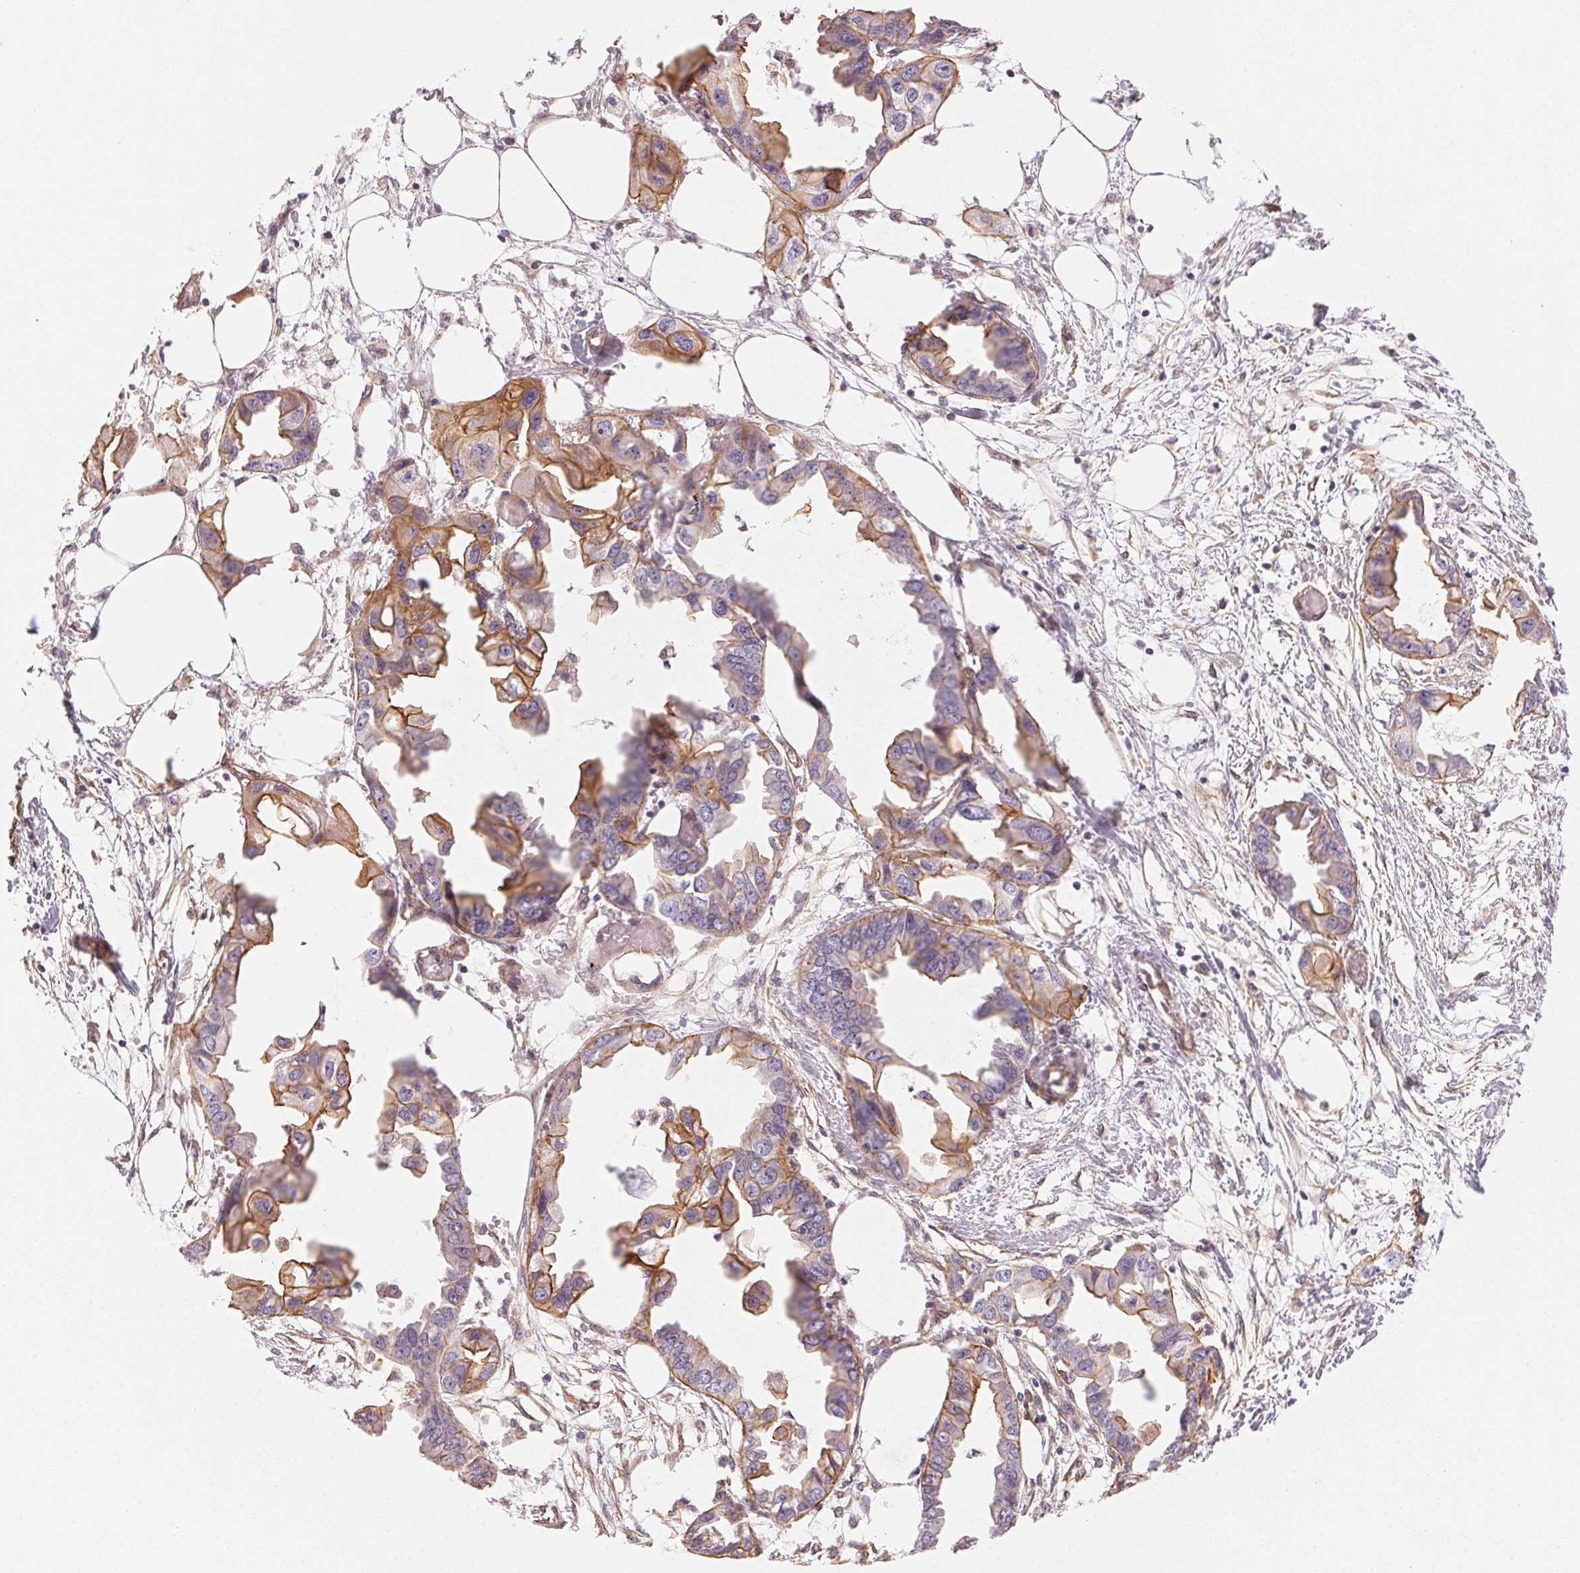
{"staining": {"intensity": "moderate", "quantity": "25%-75%", "location": "cytoplasmic/membranous"}, "tissue": "endometrial cancer", "cell_type": "Tumor cells", "image_type": "cancer", "snomed": [{"axis": "morphology", "description": "Adenocarcinoma, NOS"}, {"axis": "morphology", "description": "Adenocarcinoma, metastatic, NOS"}, {"axis": "topography", "description": "Adipose tissue"}, {"axis": "topography", "description": "Endometrium"}], "caption": "IHC (DAB) staining of metastatic adenocarcinoma (endometrial) shows moderate cytoplasmic/membranous protein expression in approximately 25%-75% of tumor cells. (Stains: DAB in brown, nuclei in blue, Microscopy: brightfield microscopy at high magnification).", "gene": "PLA2G4F", "patient": {"sex": "female", "age": 67}}